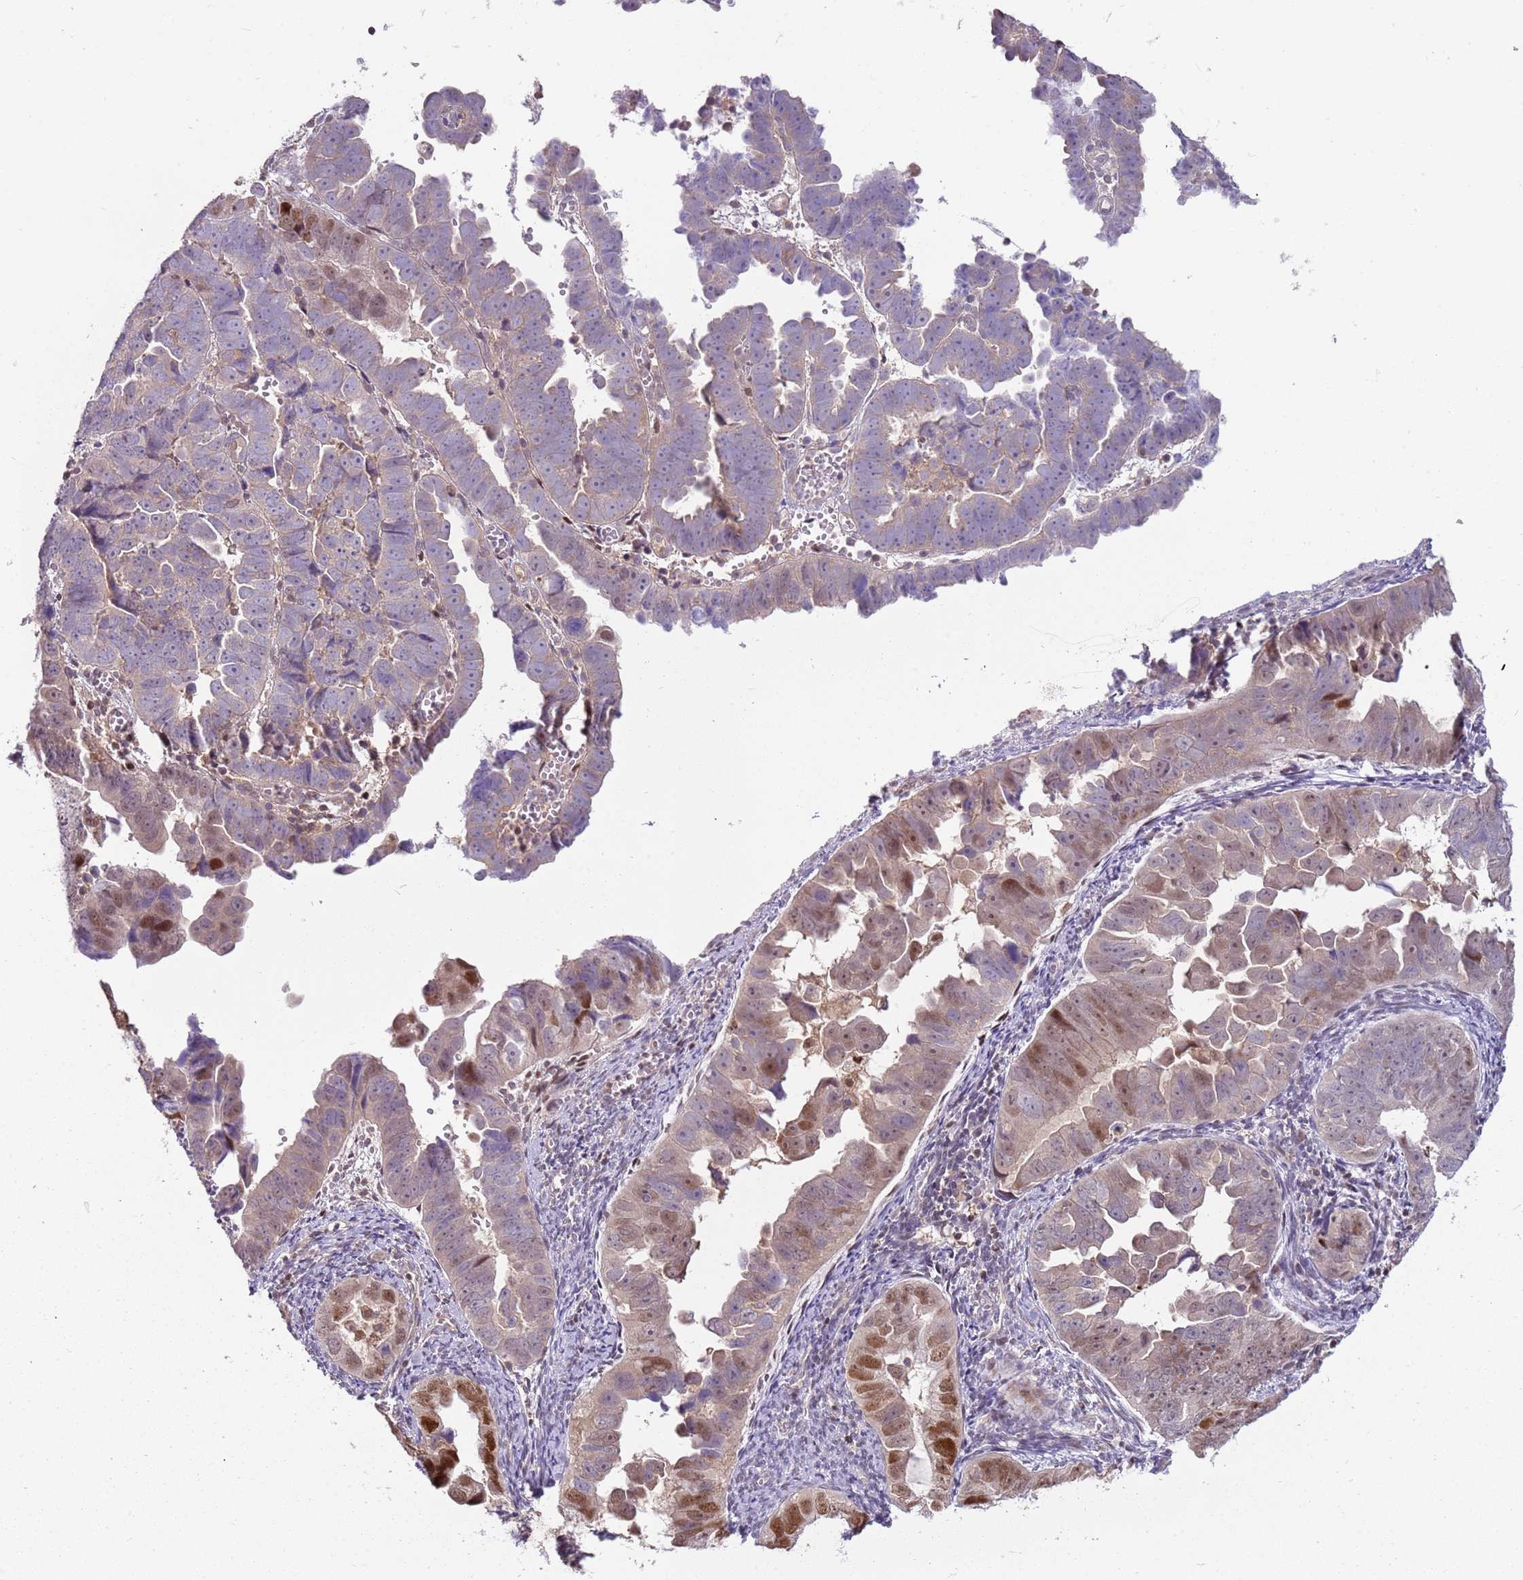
{"staining": {"intensity": "moderate", "quantity": "25%-75%", "location": "nuclear"}, "tissue": "endometrial cancer", "cell_type": "Tumor cells", "image_type": "cancer", "snomed": [{"axis": "morphology", "description": "Adenocarcinoma, NOS"}, {"axis": "topography", "description": "Endometrium"}], "caption": "Brown immunohistochemical staining in adenocarcinoma (endometrial) reveals moderate nuclear staining in about 25%-75% of tumor cells. (Stains: DAB in brown, nuclei in blue, Microscopy: brightfield microscopy at high magnification).", "gene": "GSTO2", "patient": {"sex": "female", "age": 75}}